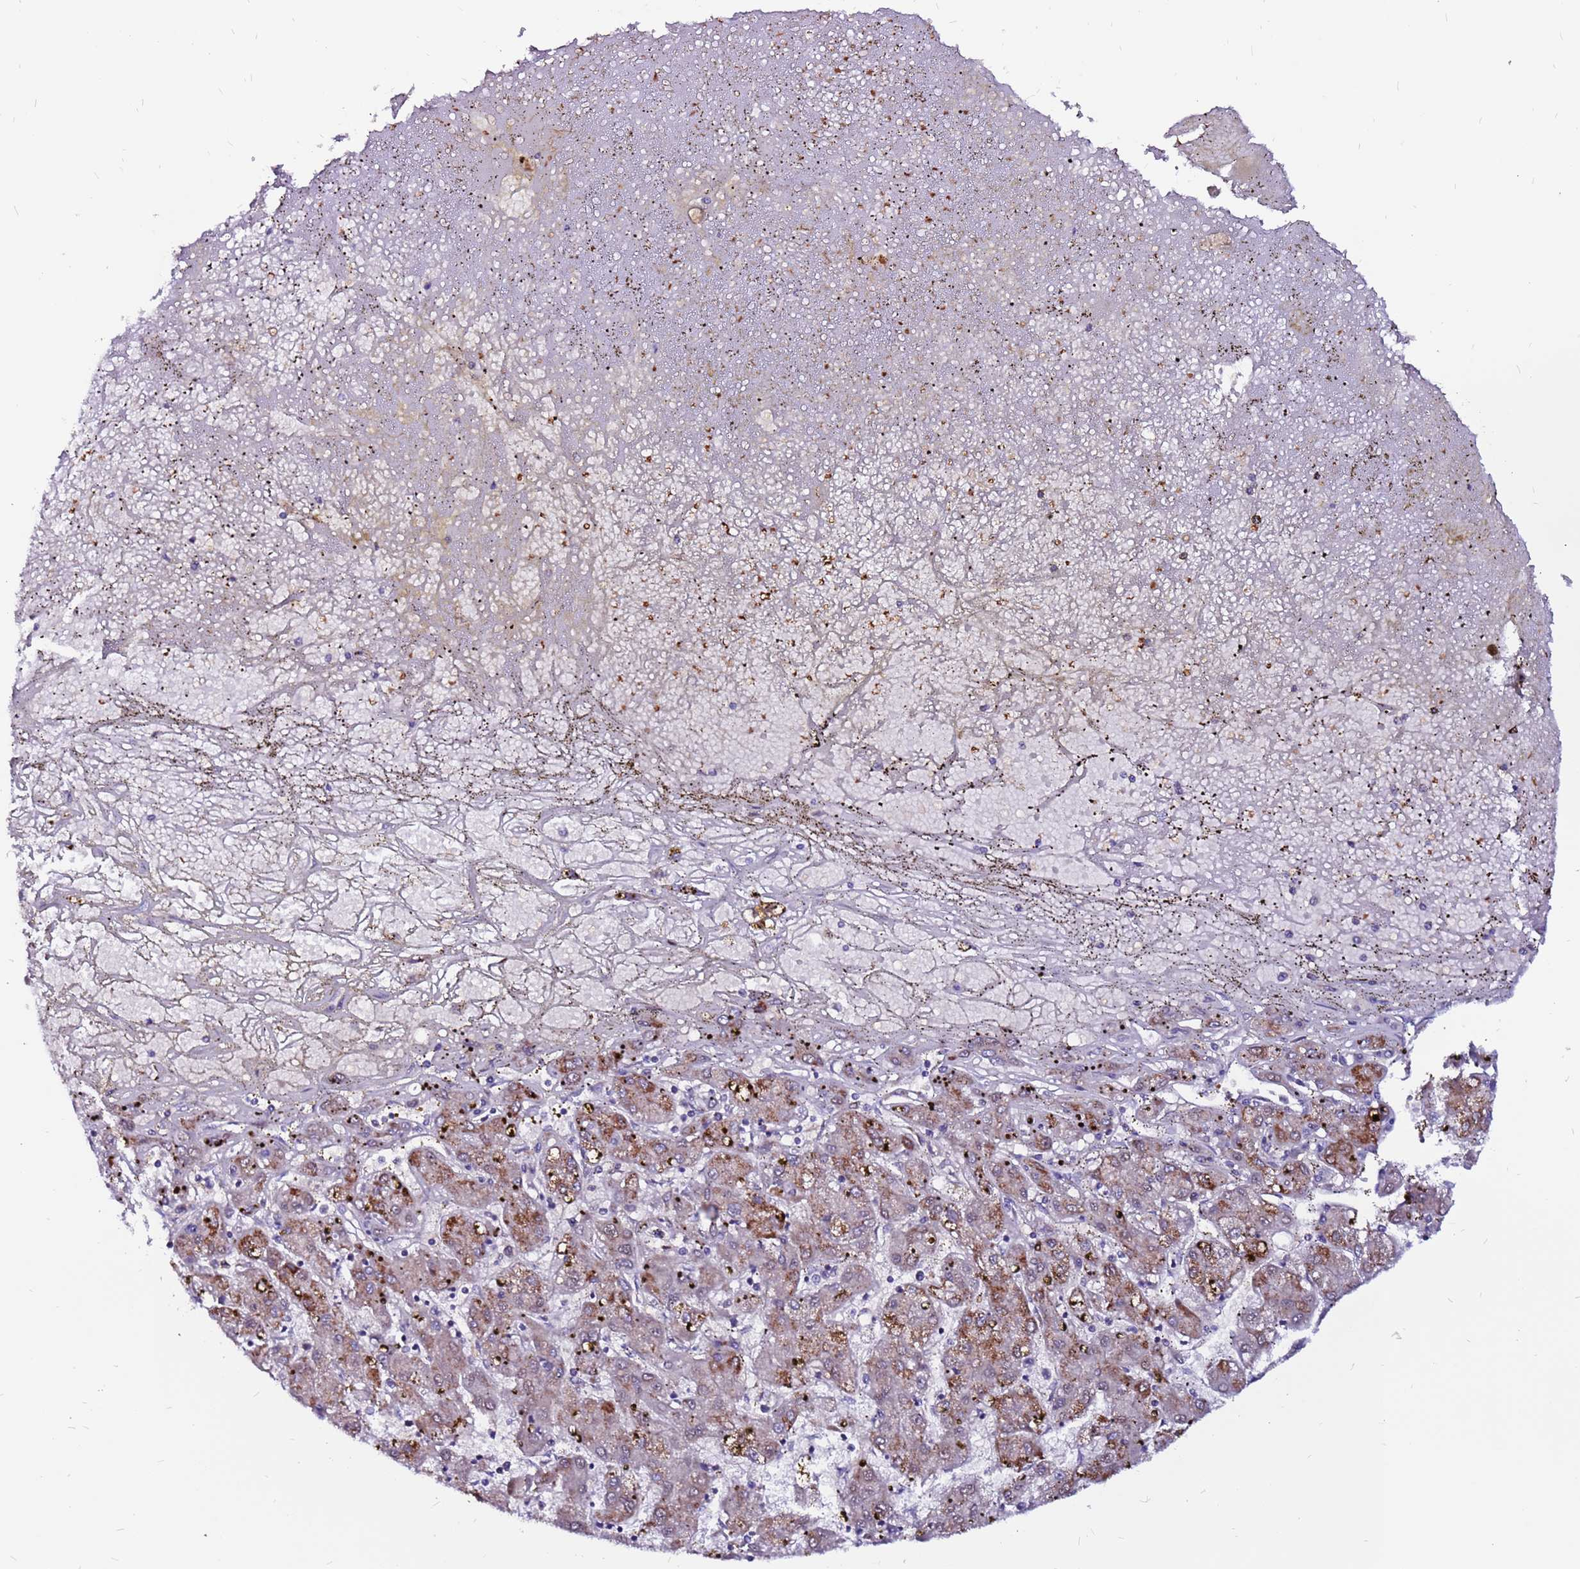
{"staining": {"intensity": "moderate", "quantity": "25%-75%", "location": "cytoplasmic/membranous"}, "tissue": "liver cancer", "cell_type": "Tumor cells", "image_type": "cancer", "snomed": [{"axis": "morphology", "description": "Carcinoma, Hepatocellular, NOS"}, {"axis": "topography", "description": "Liver"}], "caption": "Moderate cytoplasmic/membranous staining is identified in about 25%-75% of tumor cells in liver hepatocellular carcinoma.", "gene": "CCDC71", "patient": {"sex": "male", "age": 72}}